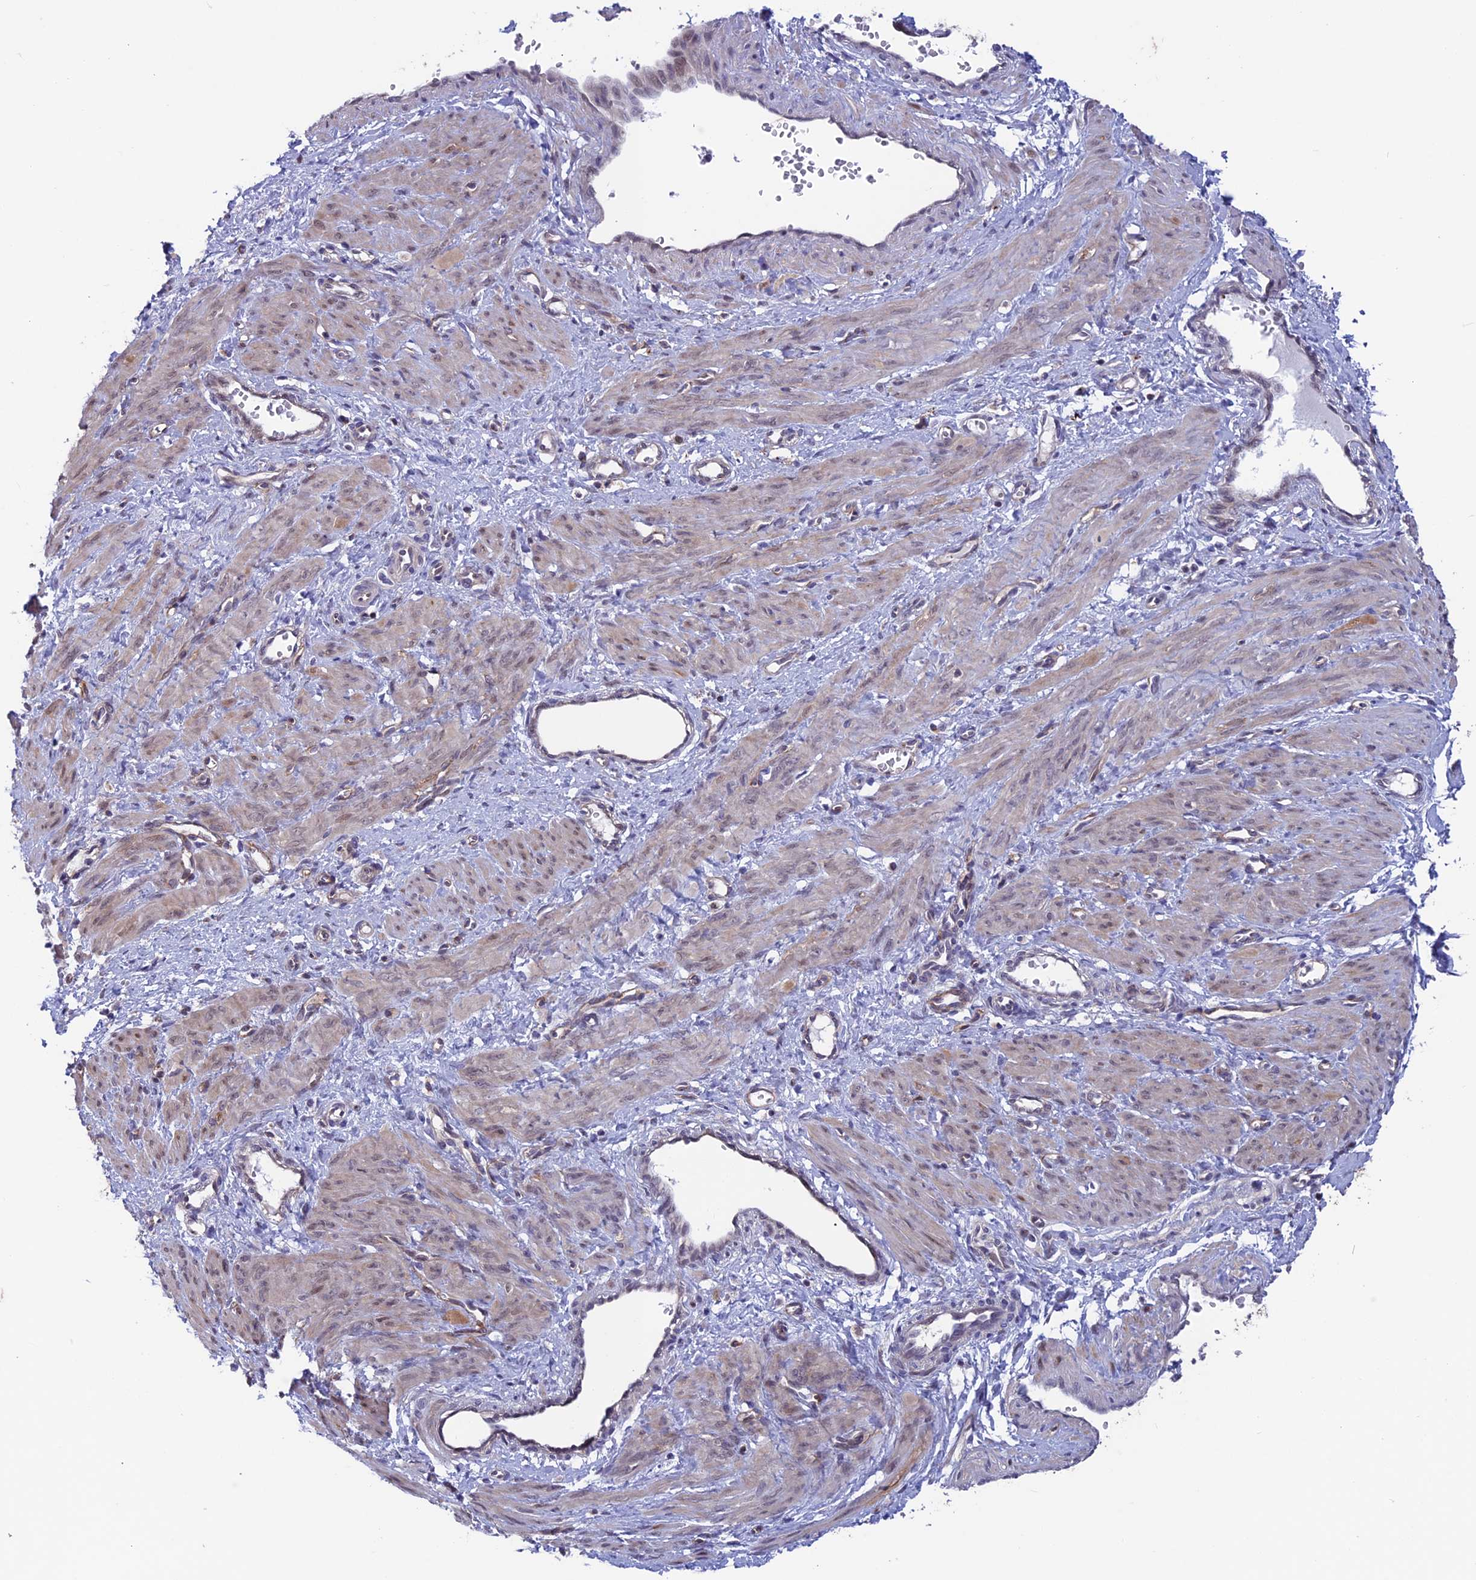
{"staining": {"intensity": "weak", "quantity": "<25%", "location": "cytoplasmic/membranous"}, "tissue": "smooth muscle", "cell_type": "Smooth muscle cells", "image_type": "normal", "snomed": [{"axis": "morphology", "description": "Normal tissue, NOS"}, {"axis": "topography", "description": "Endometrium"}], "caption": "This is an IHC image of benign human smooth muscle. There is no expression in smooth muscle cells.", "gene": "MAST2", "patient": {"sex": "female", "age": 33}}